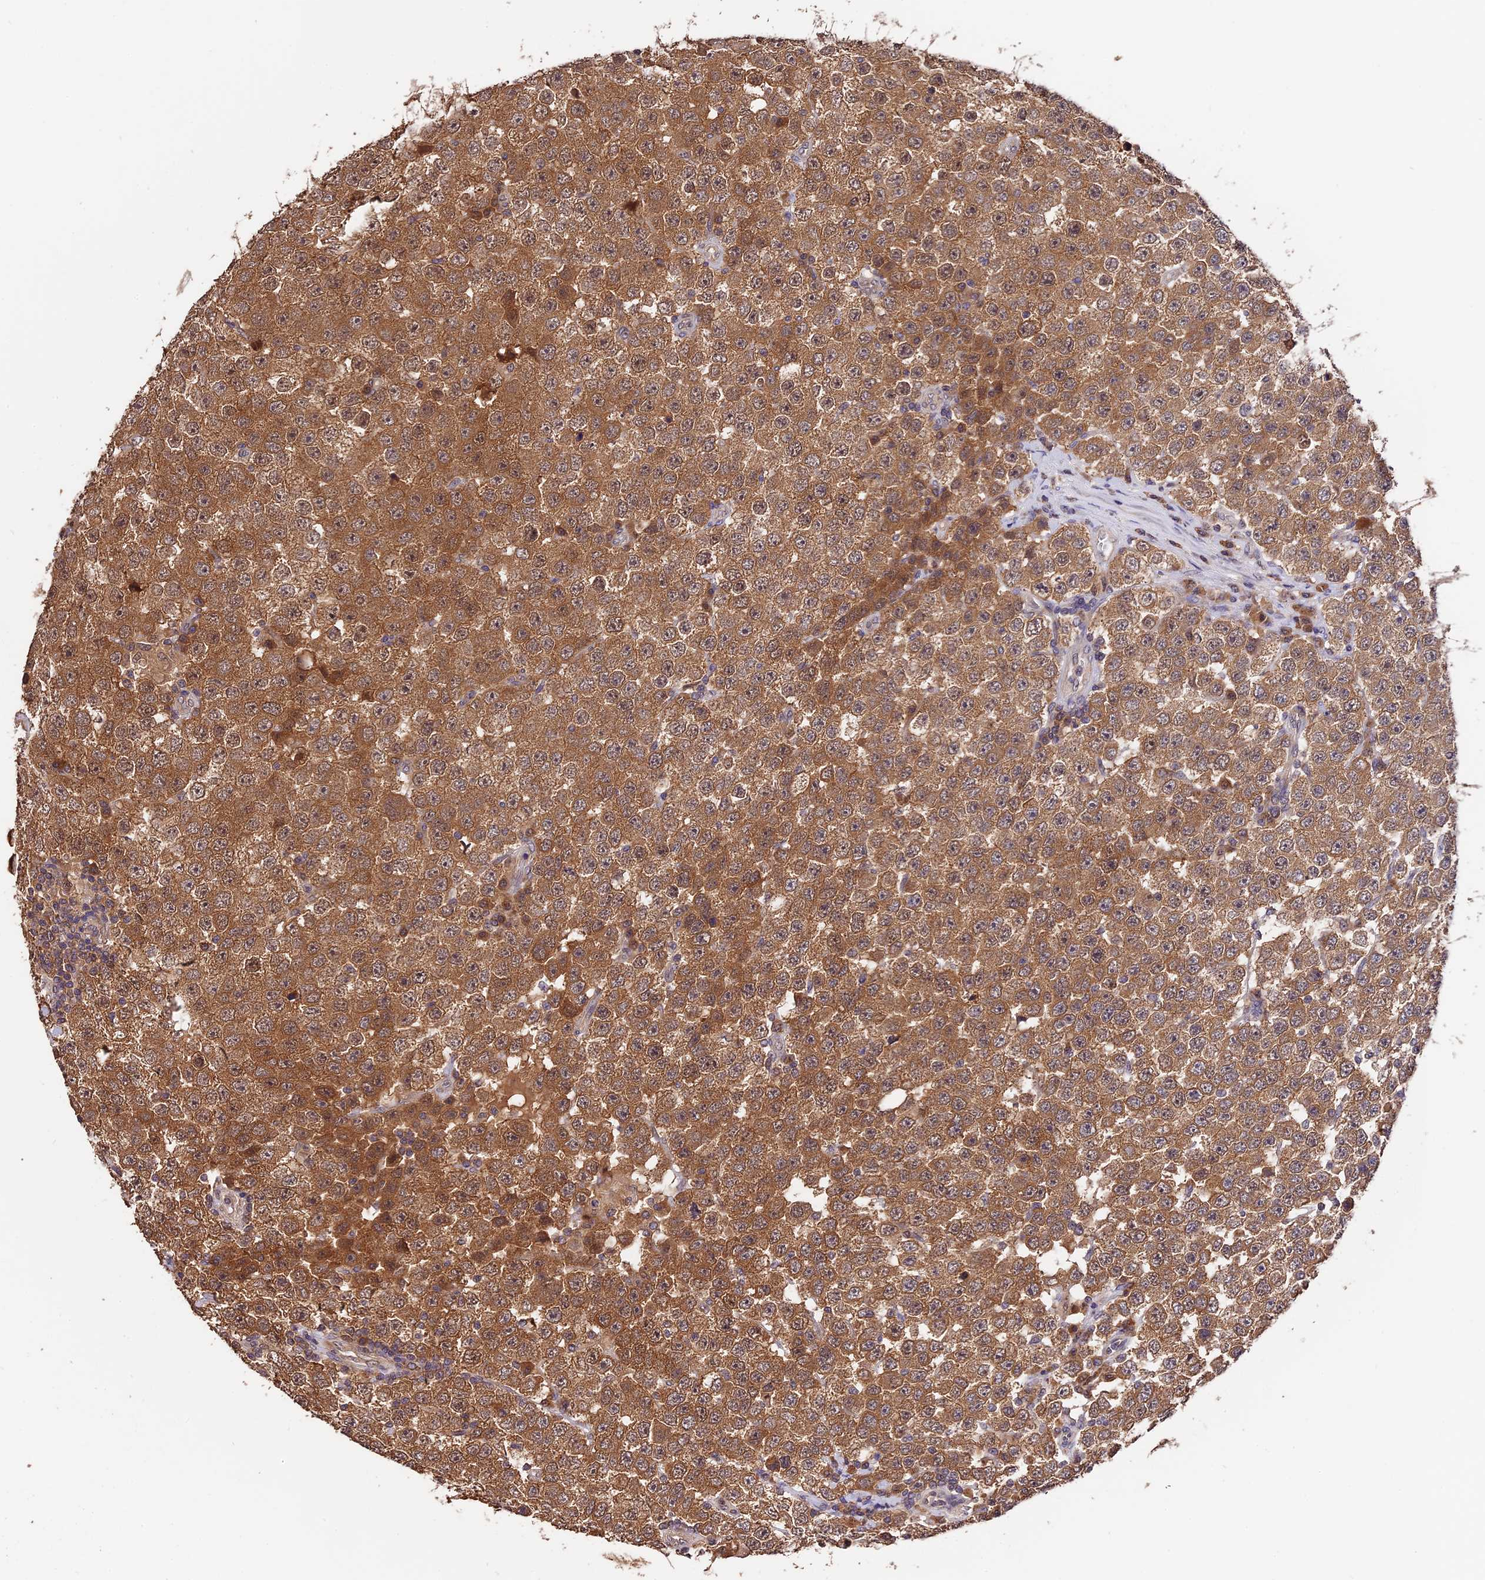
{"staining": {"intensity": "moderate", "quantity": ">75%", "location": "cytoplasmic/membranous"}, "tissue": "testis cancer", "cell_type": "Tumor cells", "image_type": "cancer", "snomed": [{"axis": "morphology", "description": "Seminoma, NOS"}, {"axis": "topography", "description": "Testis"}], "caption": "Protein staining of testis seminoma tissue demonstrates moderate cytoplasmic/membranous staining in about >75% of tumor cells.", "gene": "TRMT1", "patient": {"sex": "male", "age": 28}}